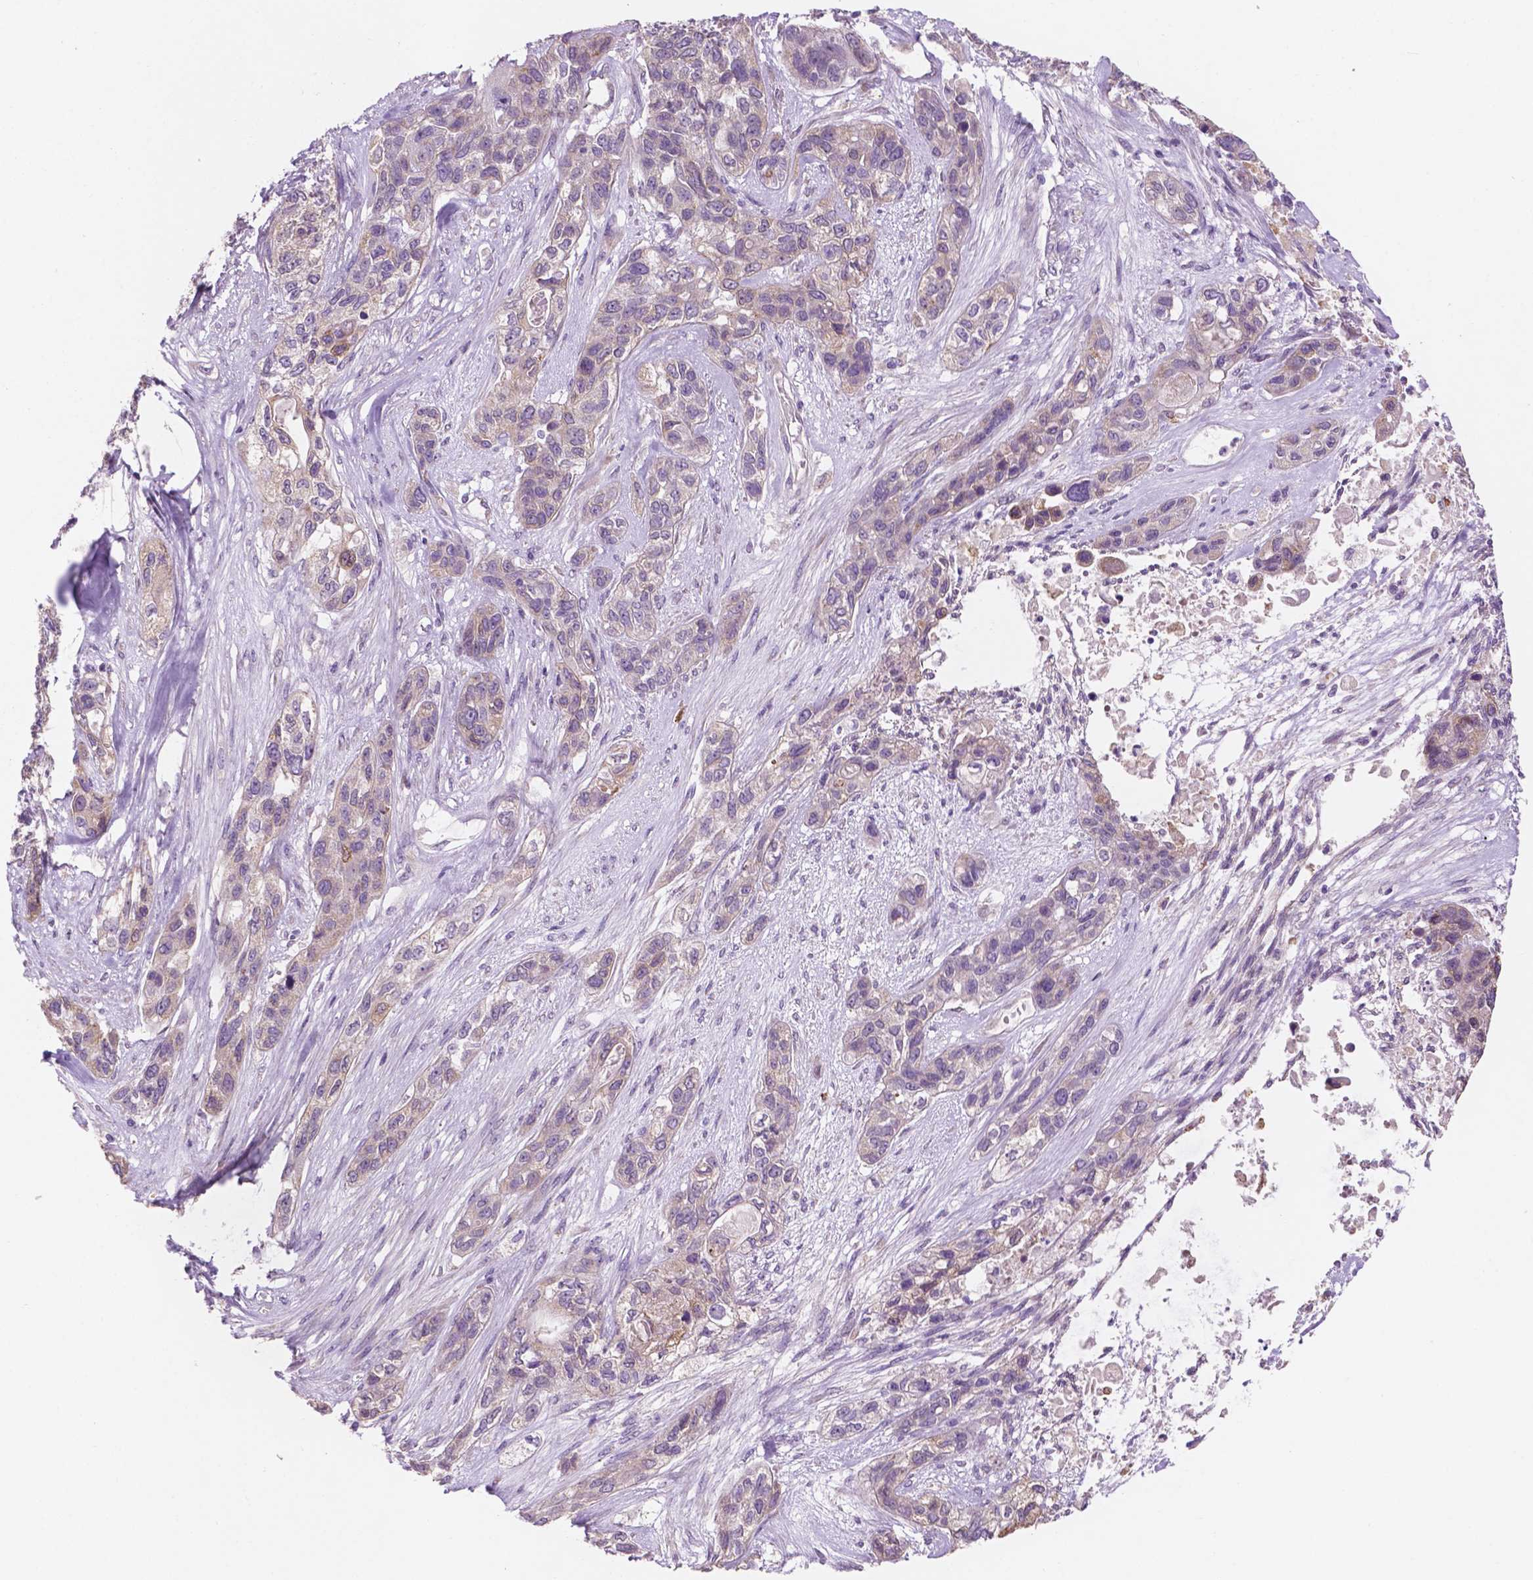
{"staining": {"intensity": "negative", "quantity": "none", "location": "none"}, "tissue": "lung cancer", "cell_type": "Tumor cells", "image_type": "cancer", "snomed": [{"axis": "morphology", "description": "Squamous cell carcinoma, NOS"}, {"axis": "topography", "description": "Lung"}], "caption": "IHC histopathology image of neoplastic tissue: human lung squamous cell carcinoma stained with DAB (3,3'-diaminobenzidine) shows no significant protein expression in tumor cells.", "gene": "LRP1B", "patient": {"sex": "female", "age": 70}}